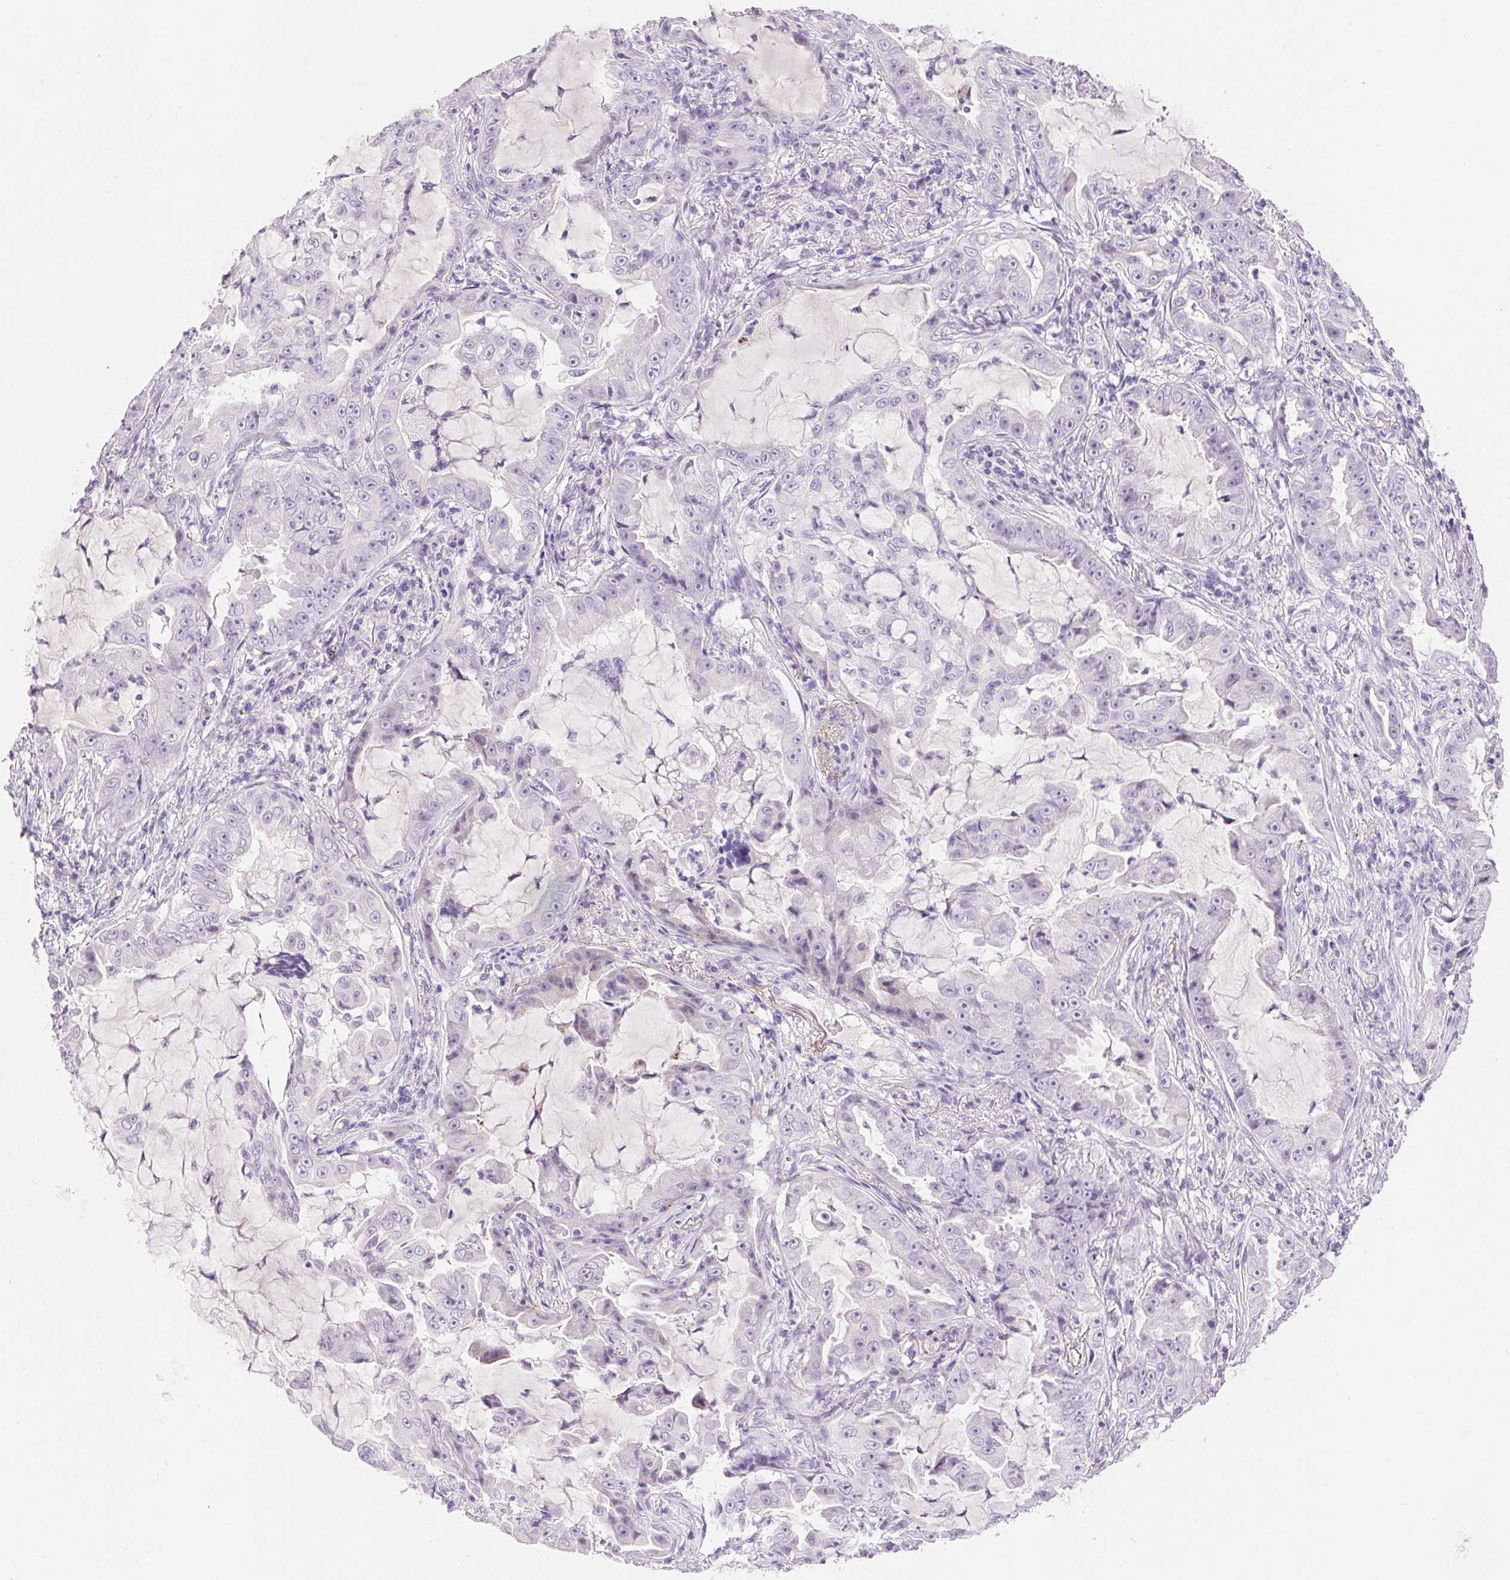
{"staining": {"intensity": "negative", "quantity": "none", "location": "none"}, "tissue": "lung cancer", "cell_type": "Tumor cells", "image_type": "cancer", "snomed": [{"axis": "morphology", "description": "Adenocarcinoma, NOS"}, {"axis": "topography", "description": "Lung"}], "caption": "High magnification brightfield microscopy of adenocarcinoma (lung) stained with DAB (brown) and counterstained with hematoxylin (blue): tumor cells show no significant positivity.", "gene": "CLDN16", "patient": {"sex": "female", "age": 52}}